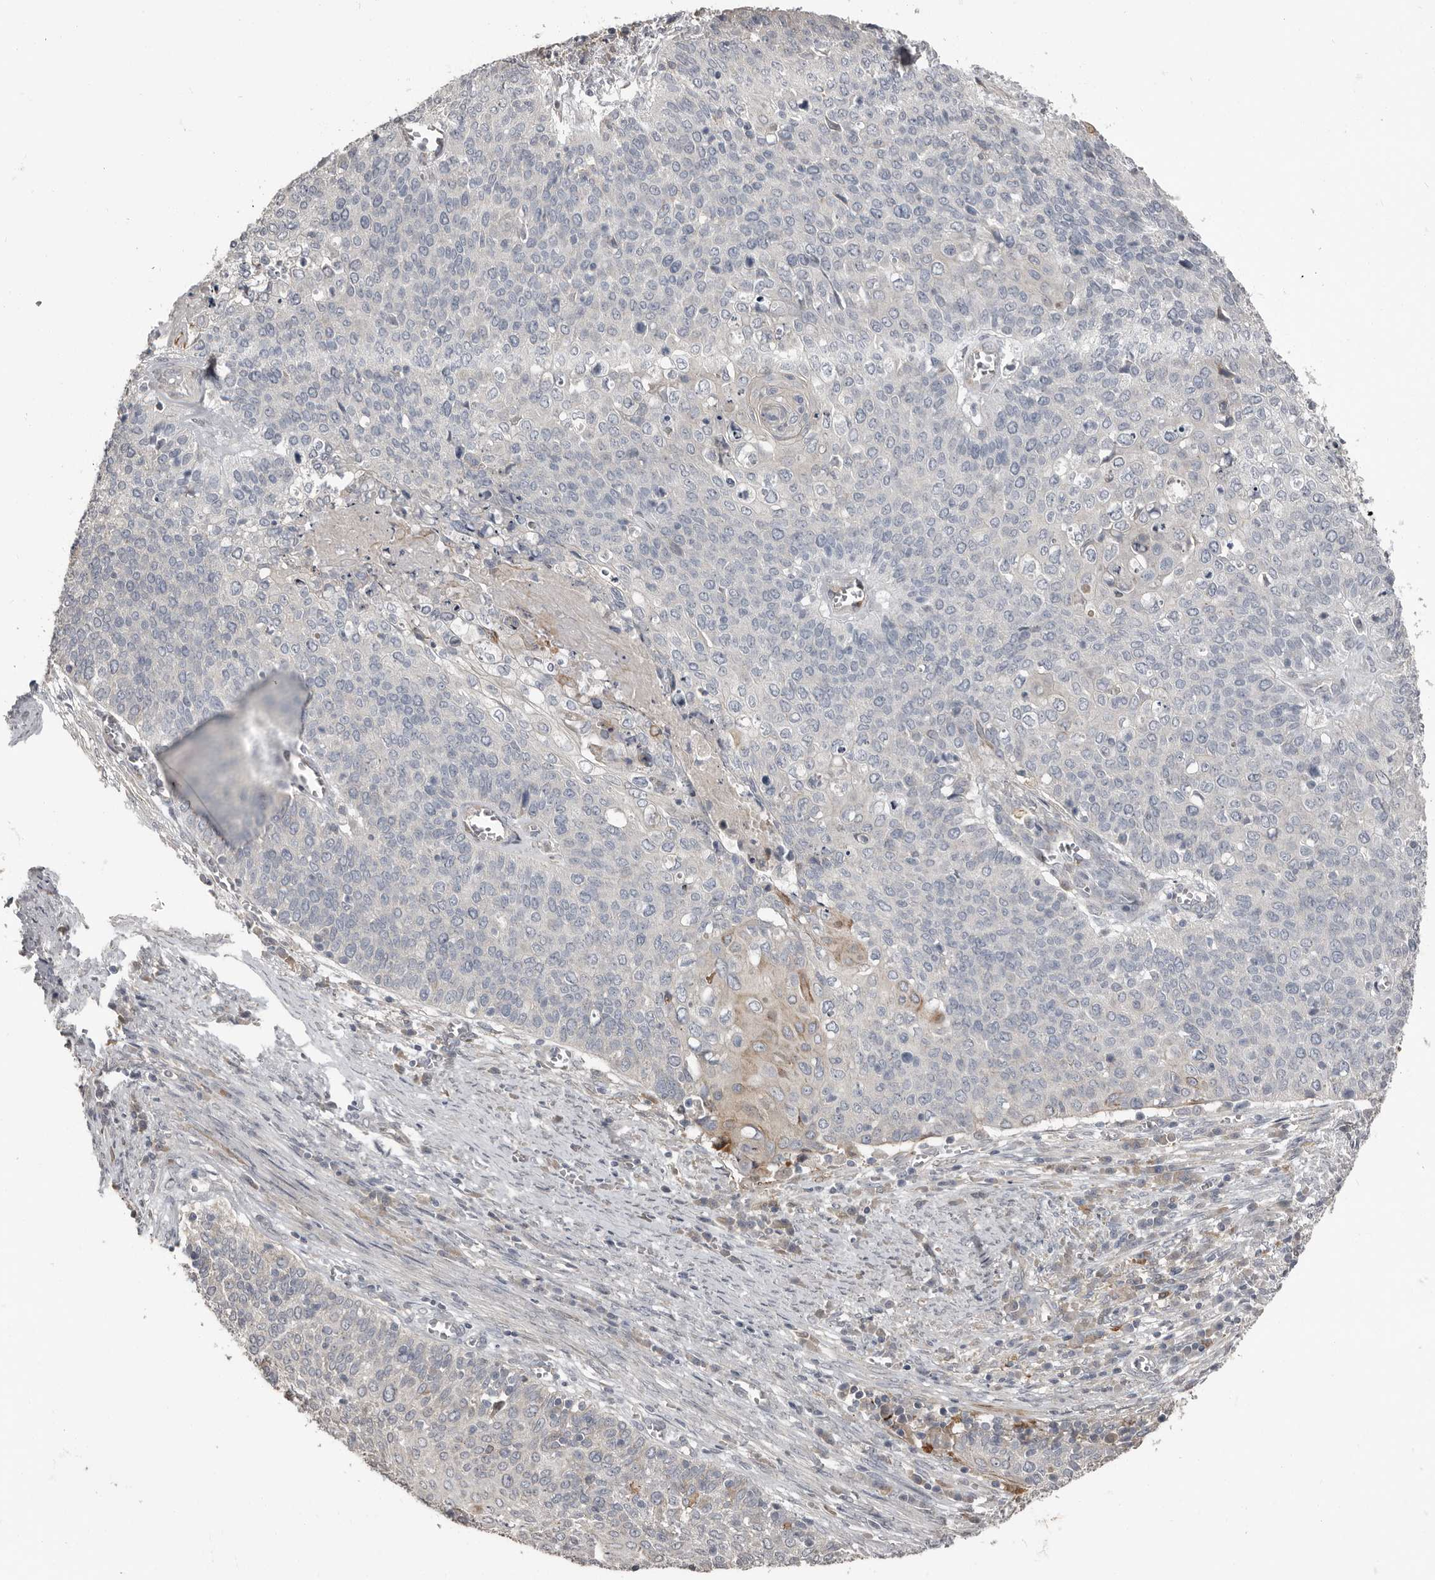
{"staining": {"intensity": "negative", "quantity": "none", "location": "none"}, "tissue": "cervical cancer", "cell_type": "Tumor cells", "image_type": "cancer", "snomed": [{"axis": "morphology", "description": "Squamous cell carcinoma, NOS"}, {"axis": "topography", "description": "Cervix"}], "caption": "Tumor cells are negative for protein expression in human cervical cancer.", "gene": "KCNJ8", "patient": {"sex": "female", "age": 39}}